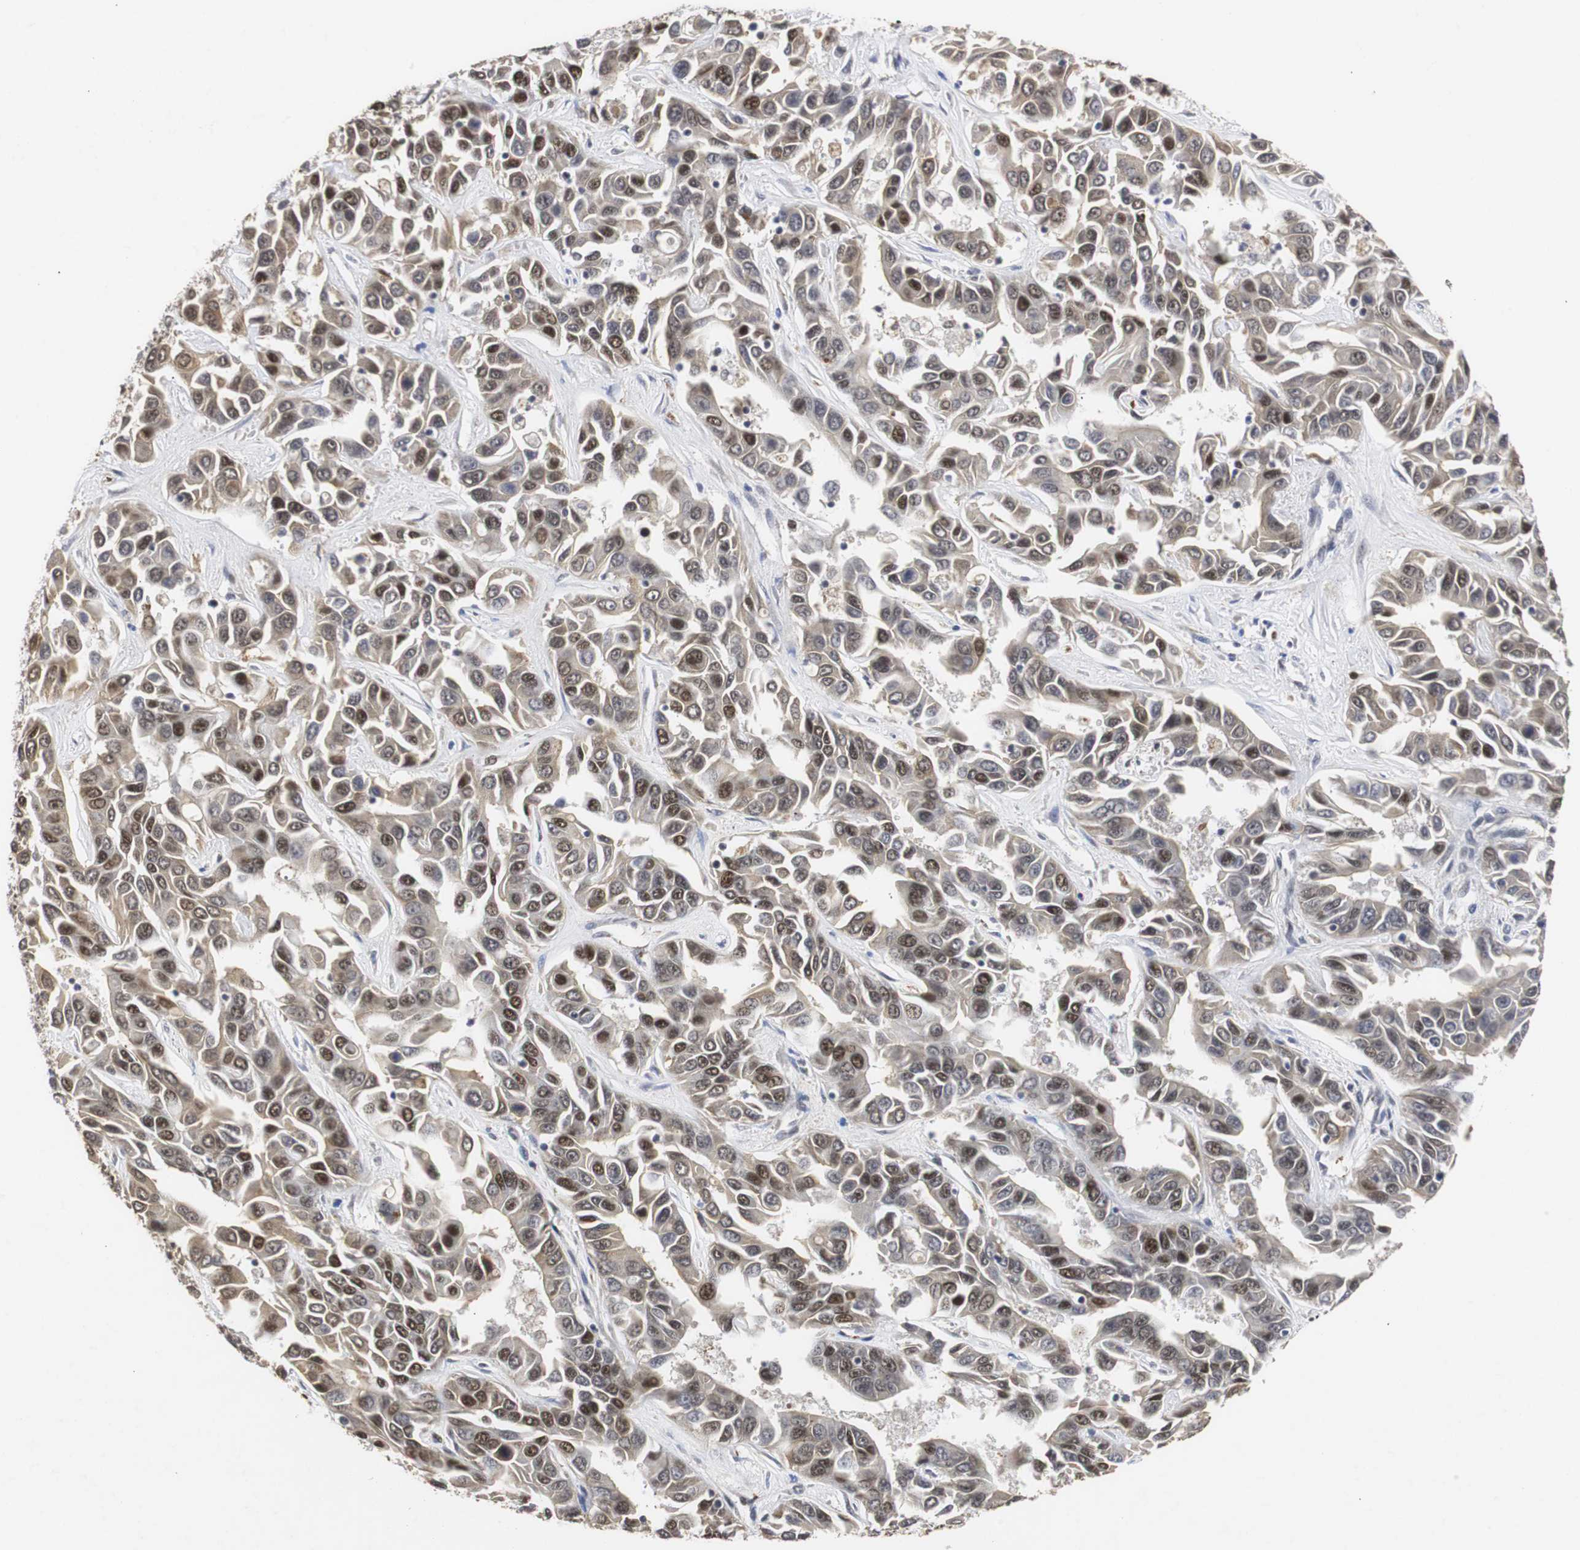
{"staining": {"intensity": "moderate", "quantity": "25%-75%", "location": "cytoplasmic/membranous,nuclear"}, "tissue": "liver cancer", "cell_type": "Tumor cells", "image_type": "cancer", "snomed": [{"axis": "morphology", "description": "Cholangiocarcinoma"}, {"axis": "topography", "description": "Liver"}], "caption": "Liver cholangiocarcinoma stained with IHC exhibits moderate cytoplasmic/membranous and nuclear positivity in approximately 25%-75% of tumor cells.", "gene": "ZFC3H1", "patient": {"sex": "female", "age": 52}}